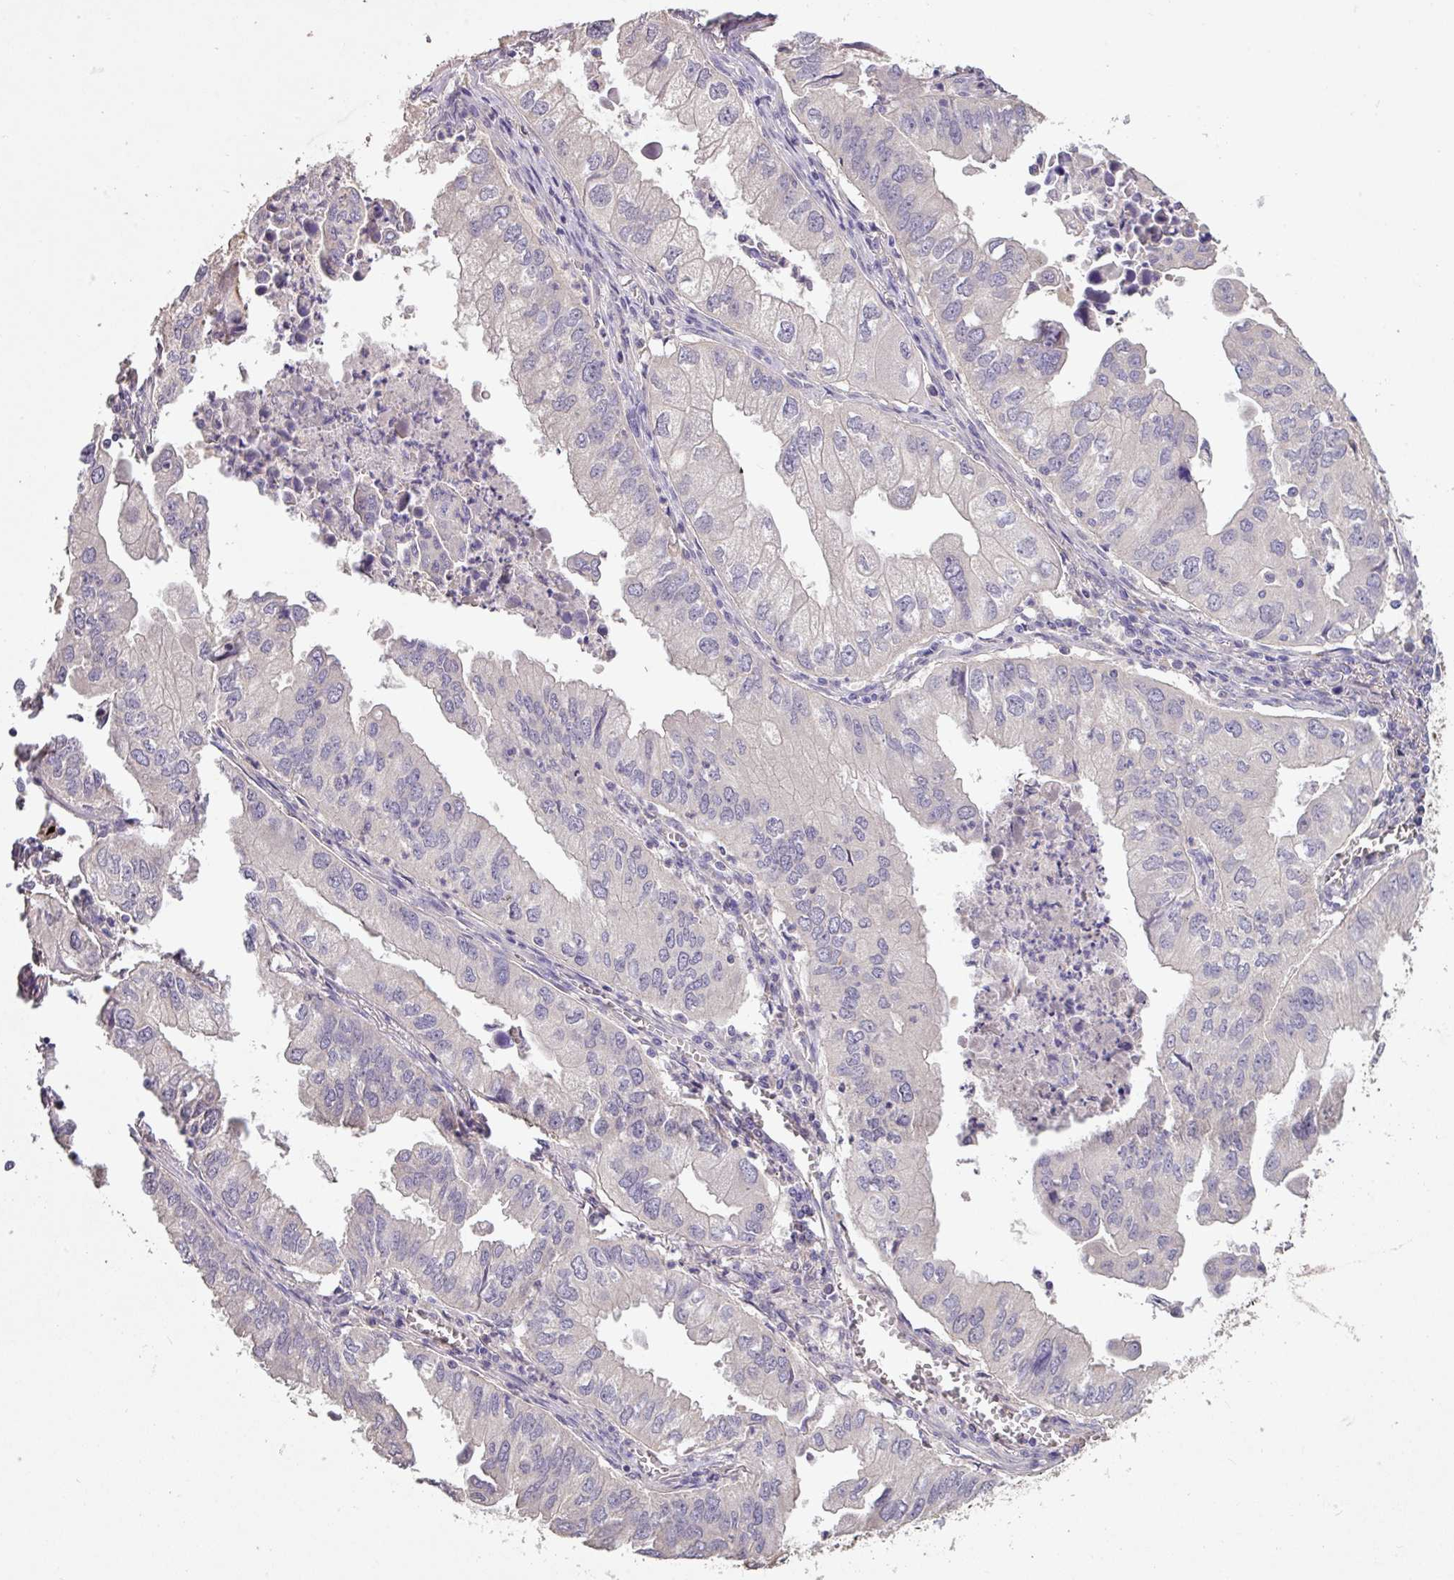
{"staining": {"intensity": "negative", "quantity": "none", "location": "none"}, "tissue": "lung cancer", "cell_type": "Tumor cells", "image_type": "cancer", "snomed": [{"axis": "morphology", "description": "Adenocarcinoma, NOS"}, {"axis": "topography", "description": "Lung"}], "caption": "An immunohistochemistry photomicrograph of adenocarcinoma (lung) is shown. There is no staining in tumor cells of adenocarcinoma (lung).", "gene": "PRADC1", "patient": {"sex": "male", "age": 48}}